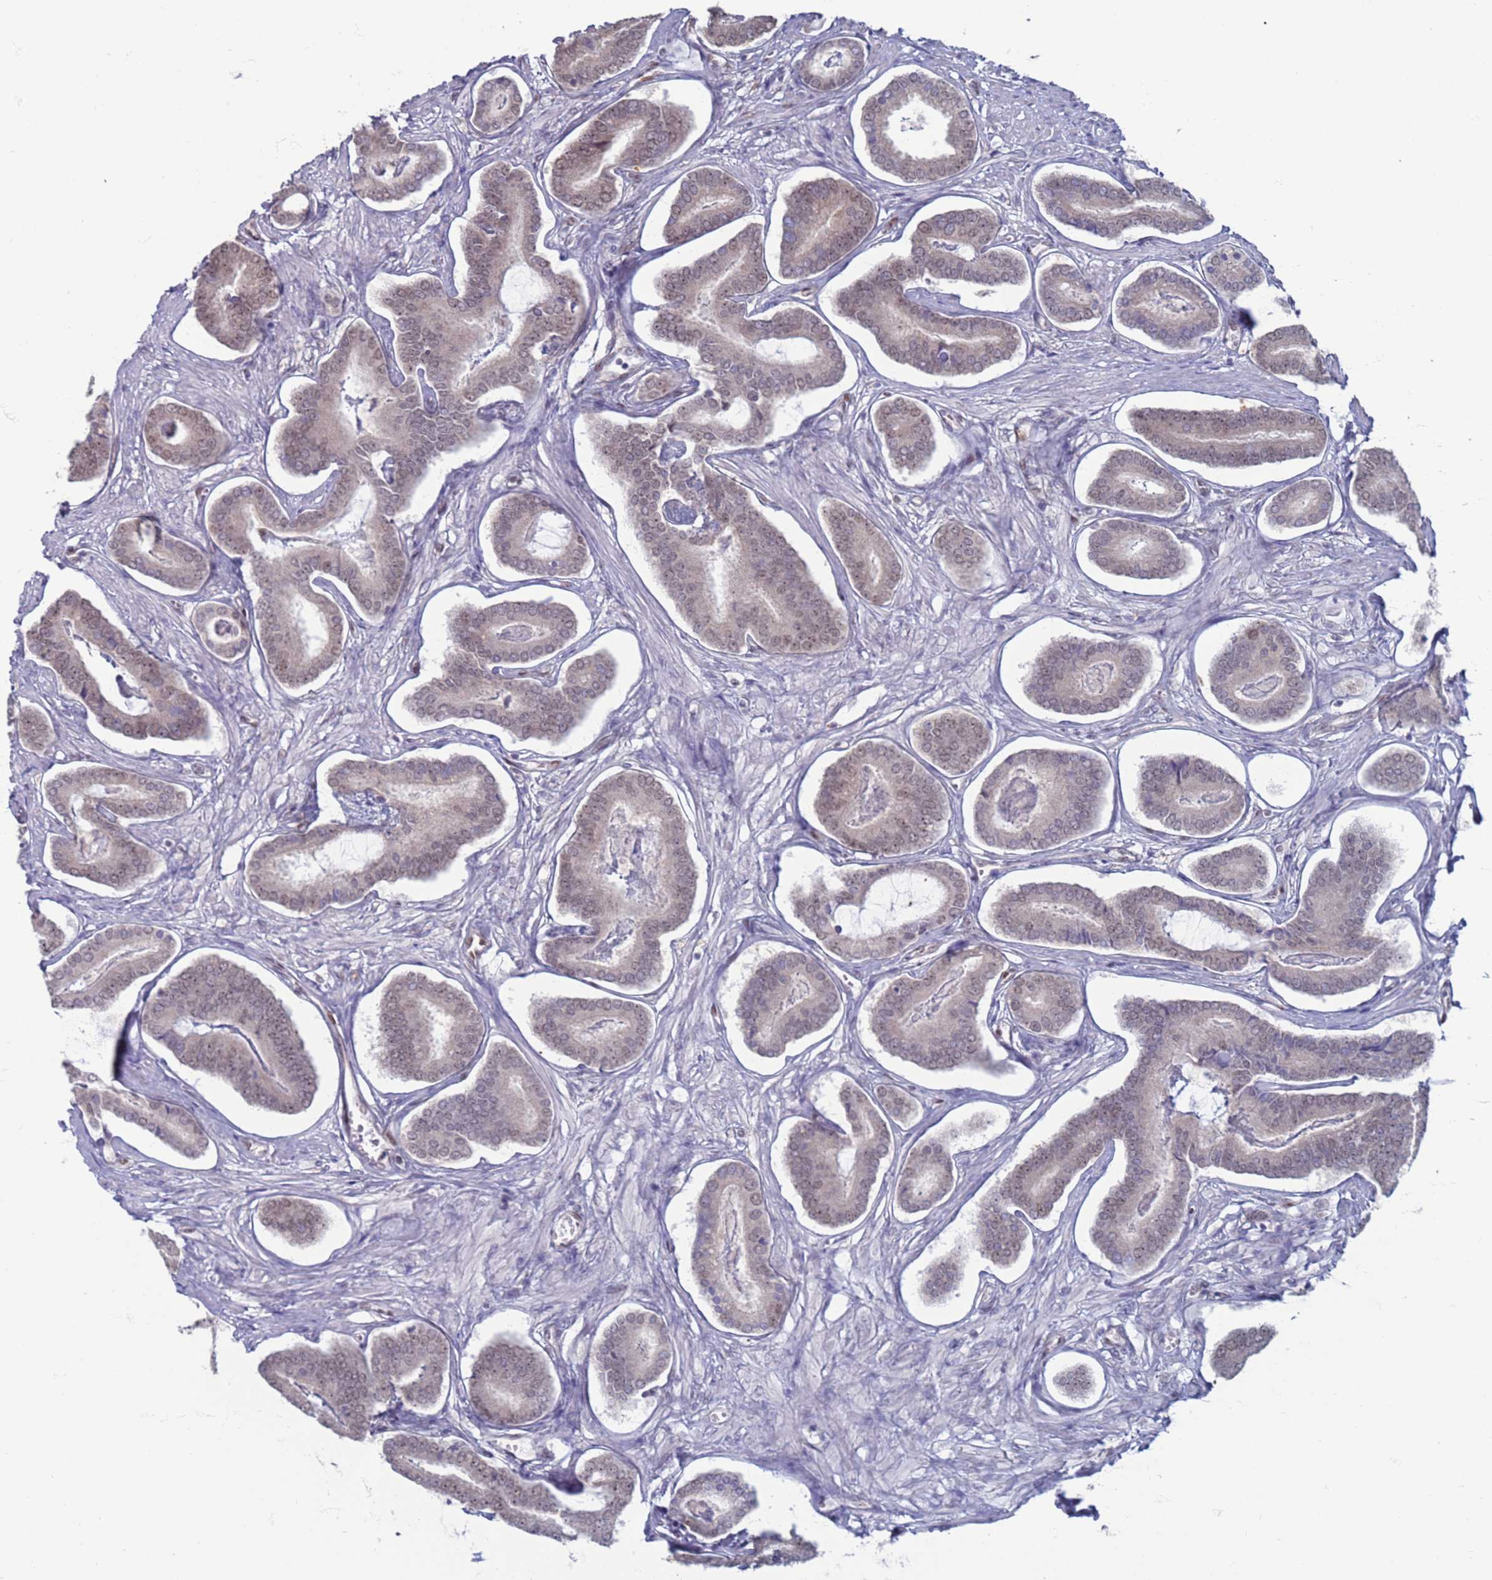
{"staining": {"intensity": "weak", "quantity": ">75%", "location": "cytoplasmic/membranous,nuclear"}, "tissue": "prostate cancer", "cell_type": "Tumor cells", "image_type": "cancer", "snomed": [{"axis": "morphology", "description": "Adenocarcinoma, NOS"}, {"axis": "topography", "description": "Prostate and seminal vesicle, NOS"}], "caption": "Prostate adenocarcinoma stained for a protein shows weak cytoplasmic/membranous and nuclear positivity in tumor cells.", "gene": "SAE1", "patient": {"sex": "male", "age": 76}}